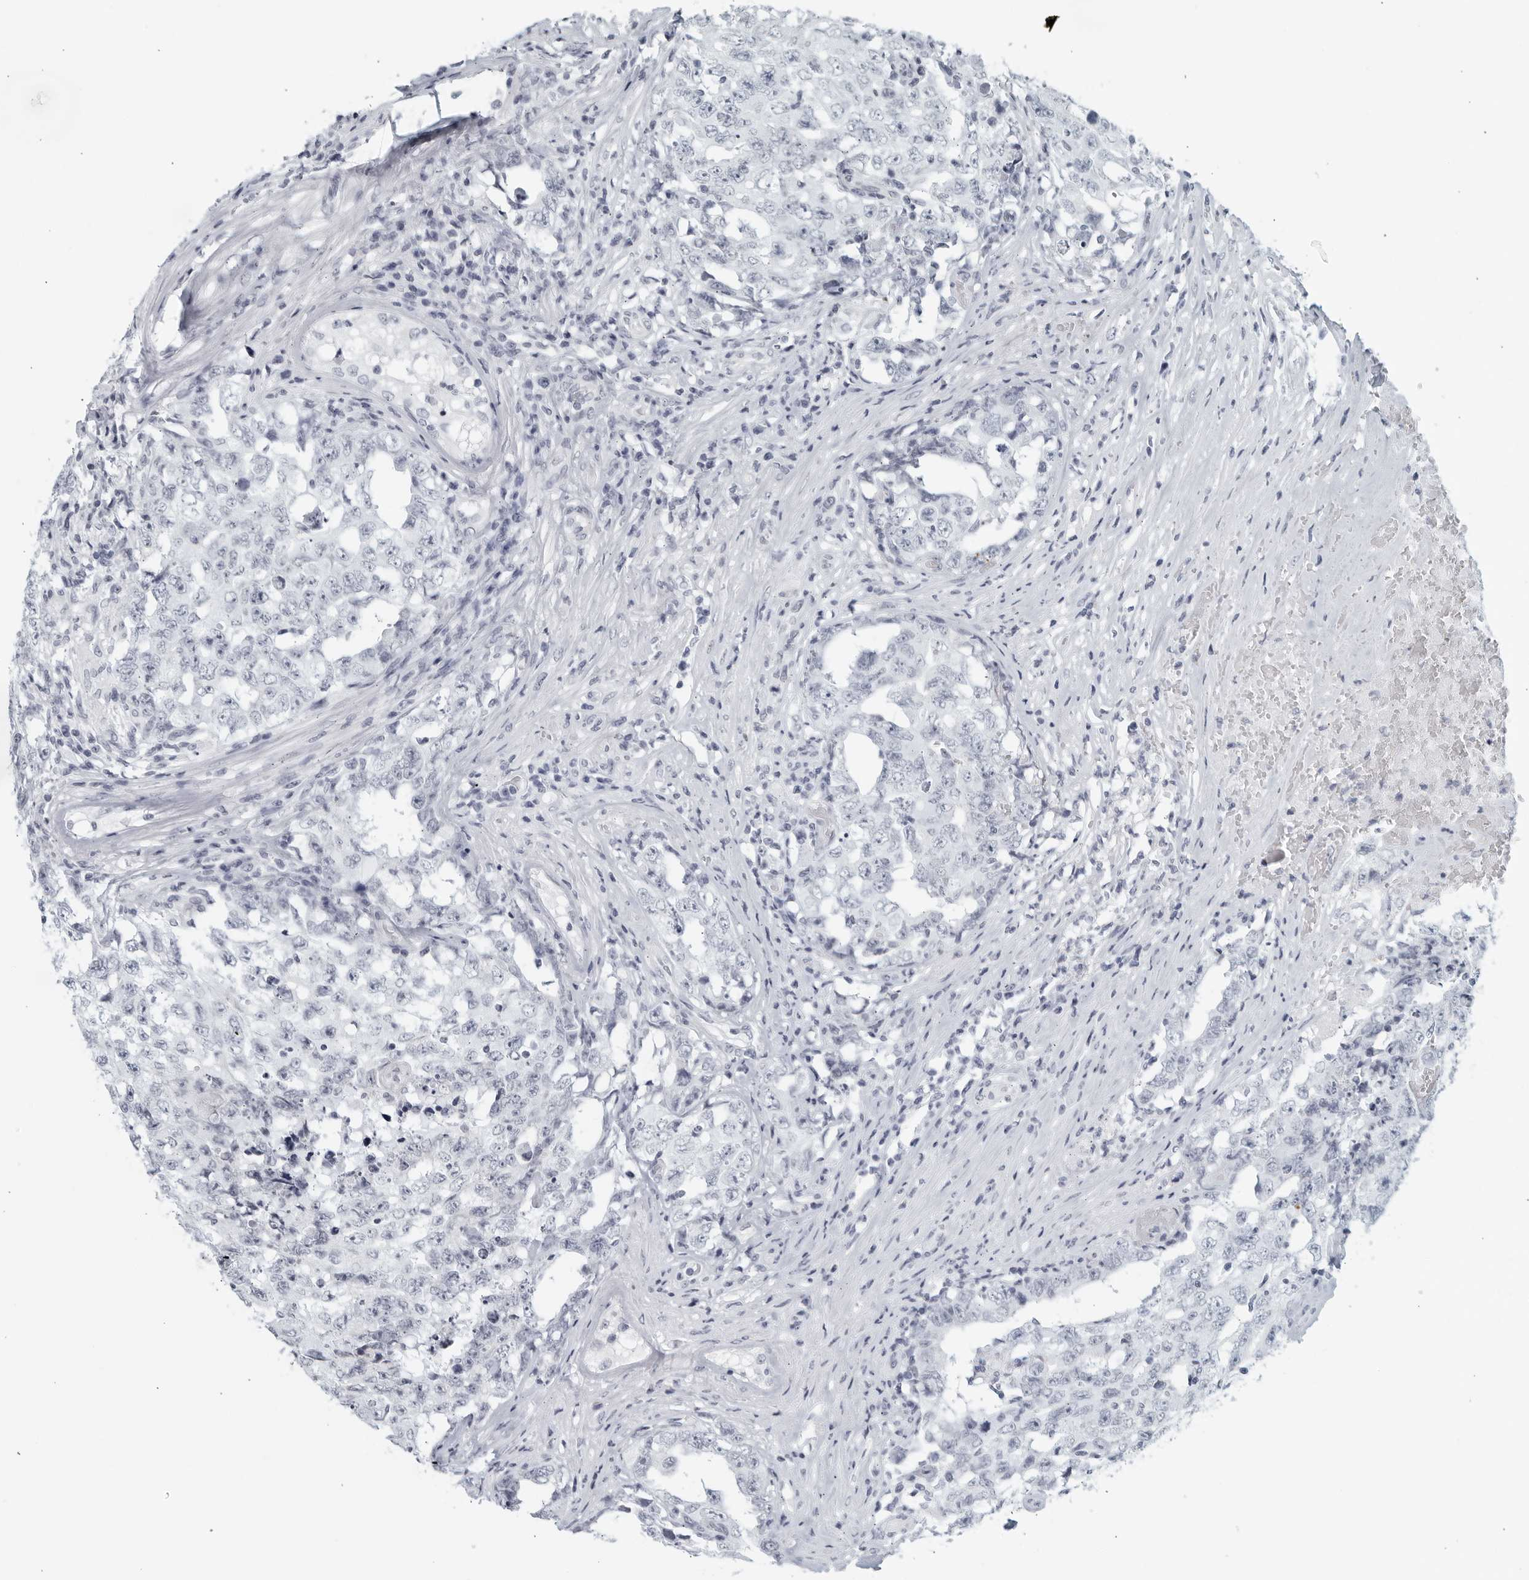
{"staining": {"intensity": "negative", "quantity": "none", "location": "none"}, "tissue": "testis cancer", "cell_type": "Tumor cells", "image_type": "cancer", "snomed": [{"axis": "morphology", "description": "Carcinoma, Embryonal, NOS"}, {"axis": "topography", "description": "Testis"}], "caption": "IHC of testis embryonal carcinoma demonstrates no staining in tumor cells.", "gene": "KLK7", "patient": {"sex": "male", "age": 26}}